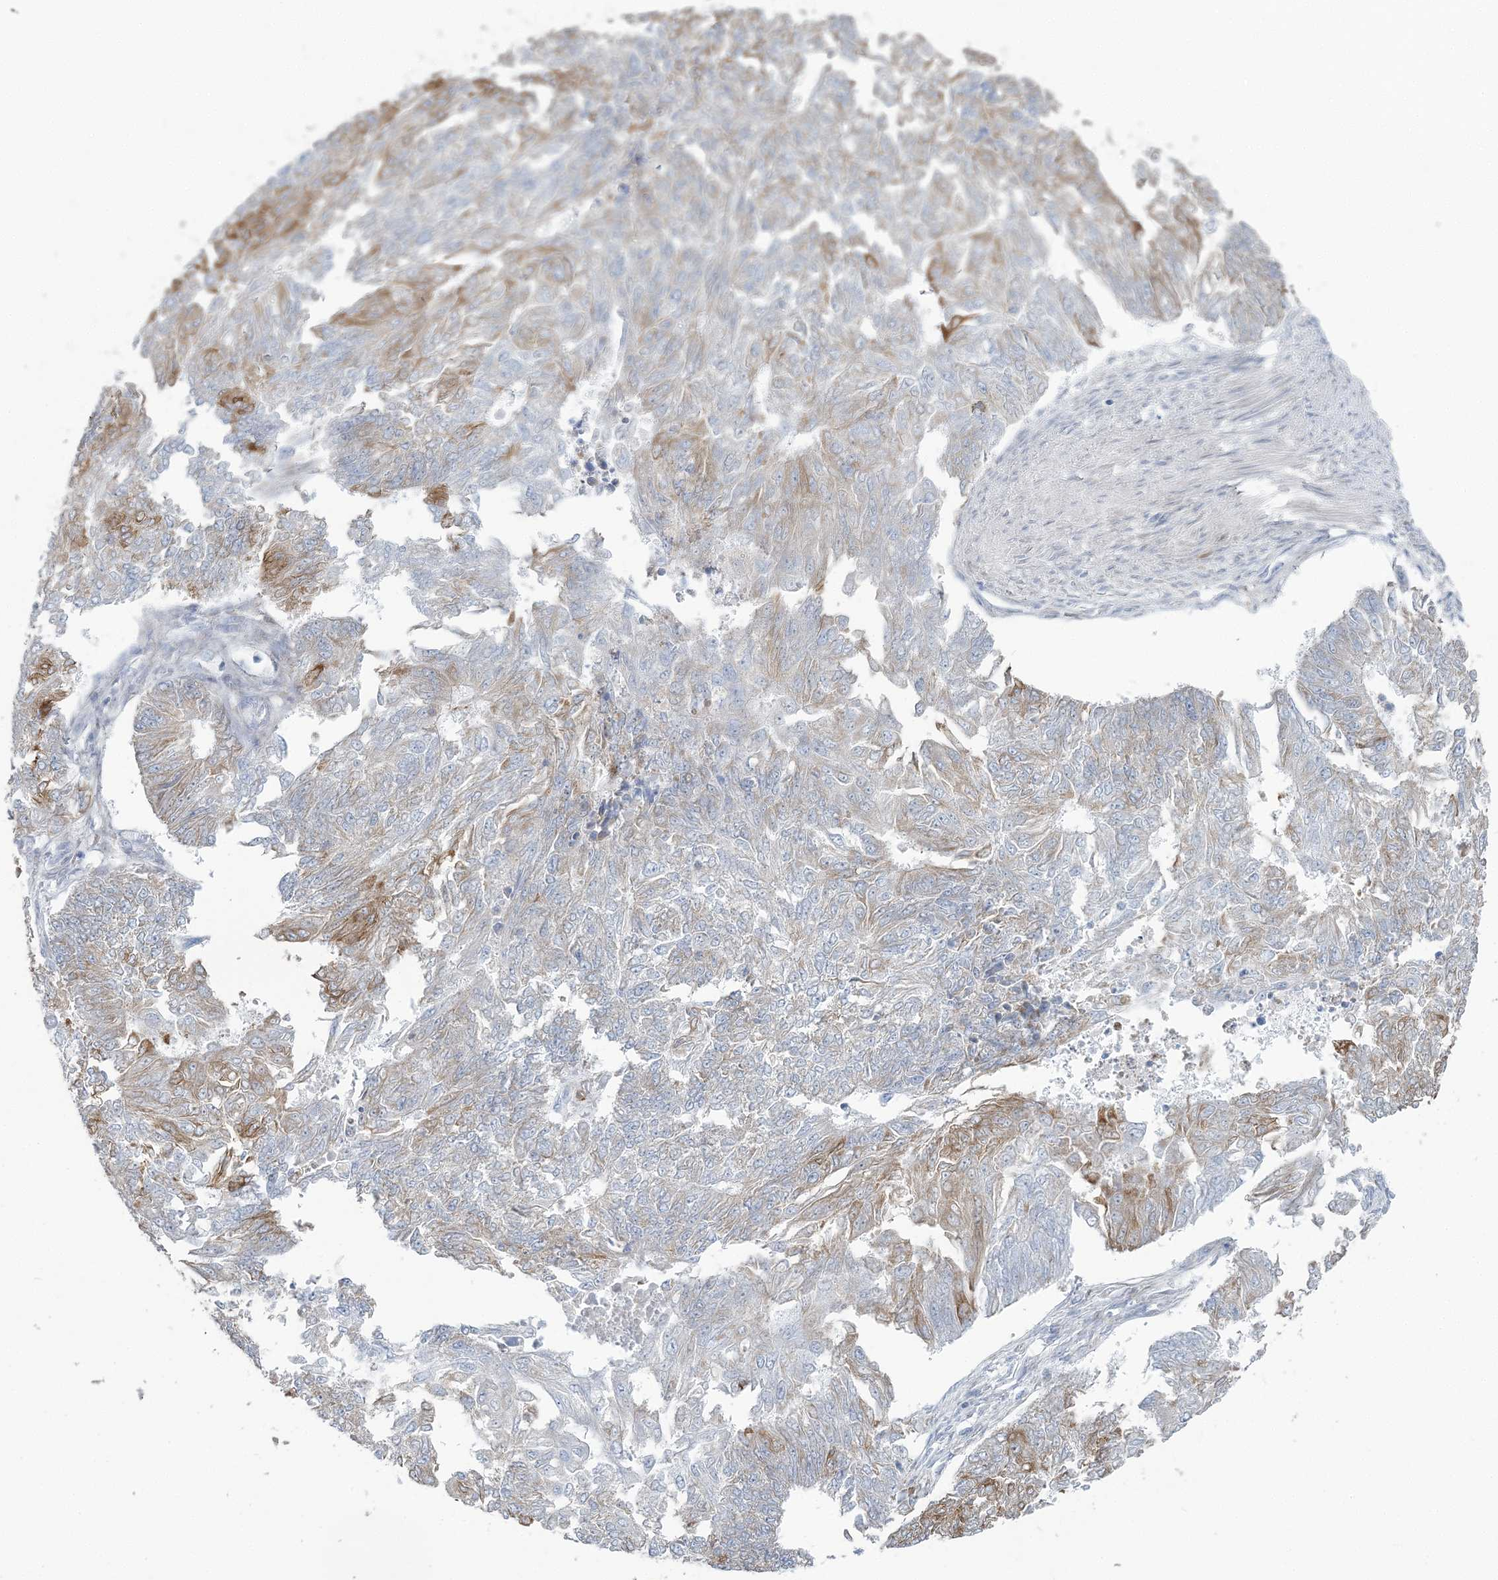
{"staining": {"intensity": "moderate", "quantity": "25%-75%", "location": "cytoplasmic/membranous"}, "tissue": "endometrial cancer", "cell_type": "Tumor cells", "image_type": "cancer", "snomed": [{"axis": "morphology", "description": "Adenocarcinoma, NOS"}, {"axis": "topography", "description": "Endometrium"}], "caption": "Immunohistochemical staining of endometrial cancer shows medium levels of moderate cytoplasmic/membranous protein positivity in about 25%-75% of tumor cells.", "gene": "CMBL", "patient": {"sex": "female", "age": 32}}